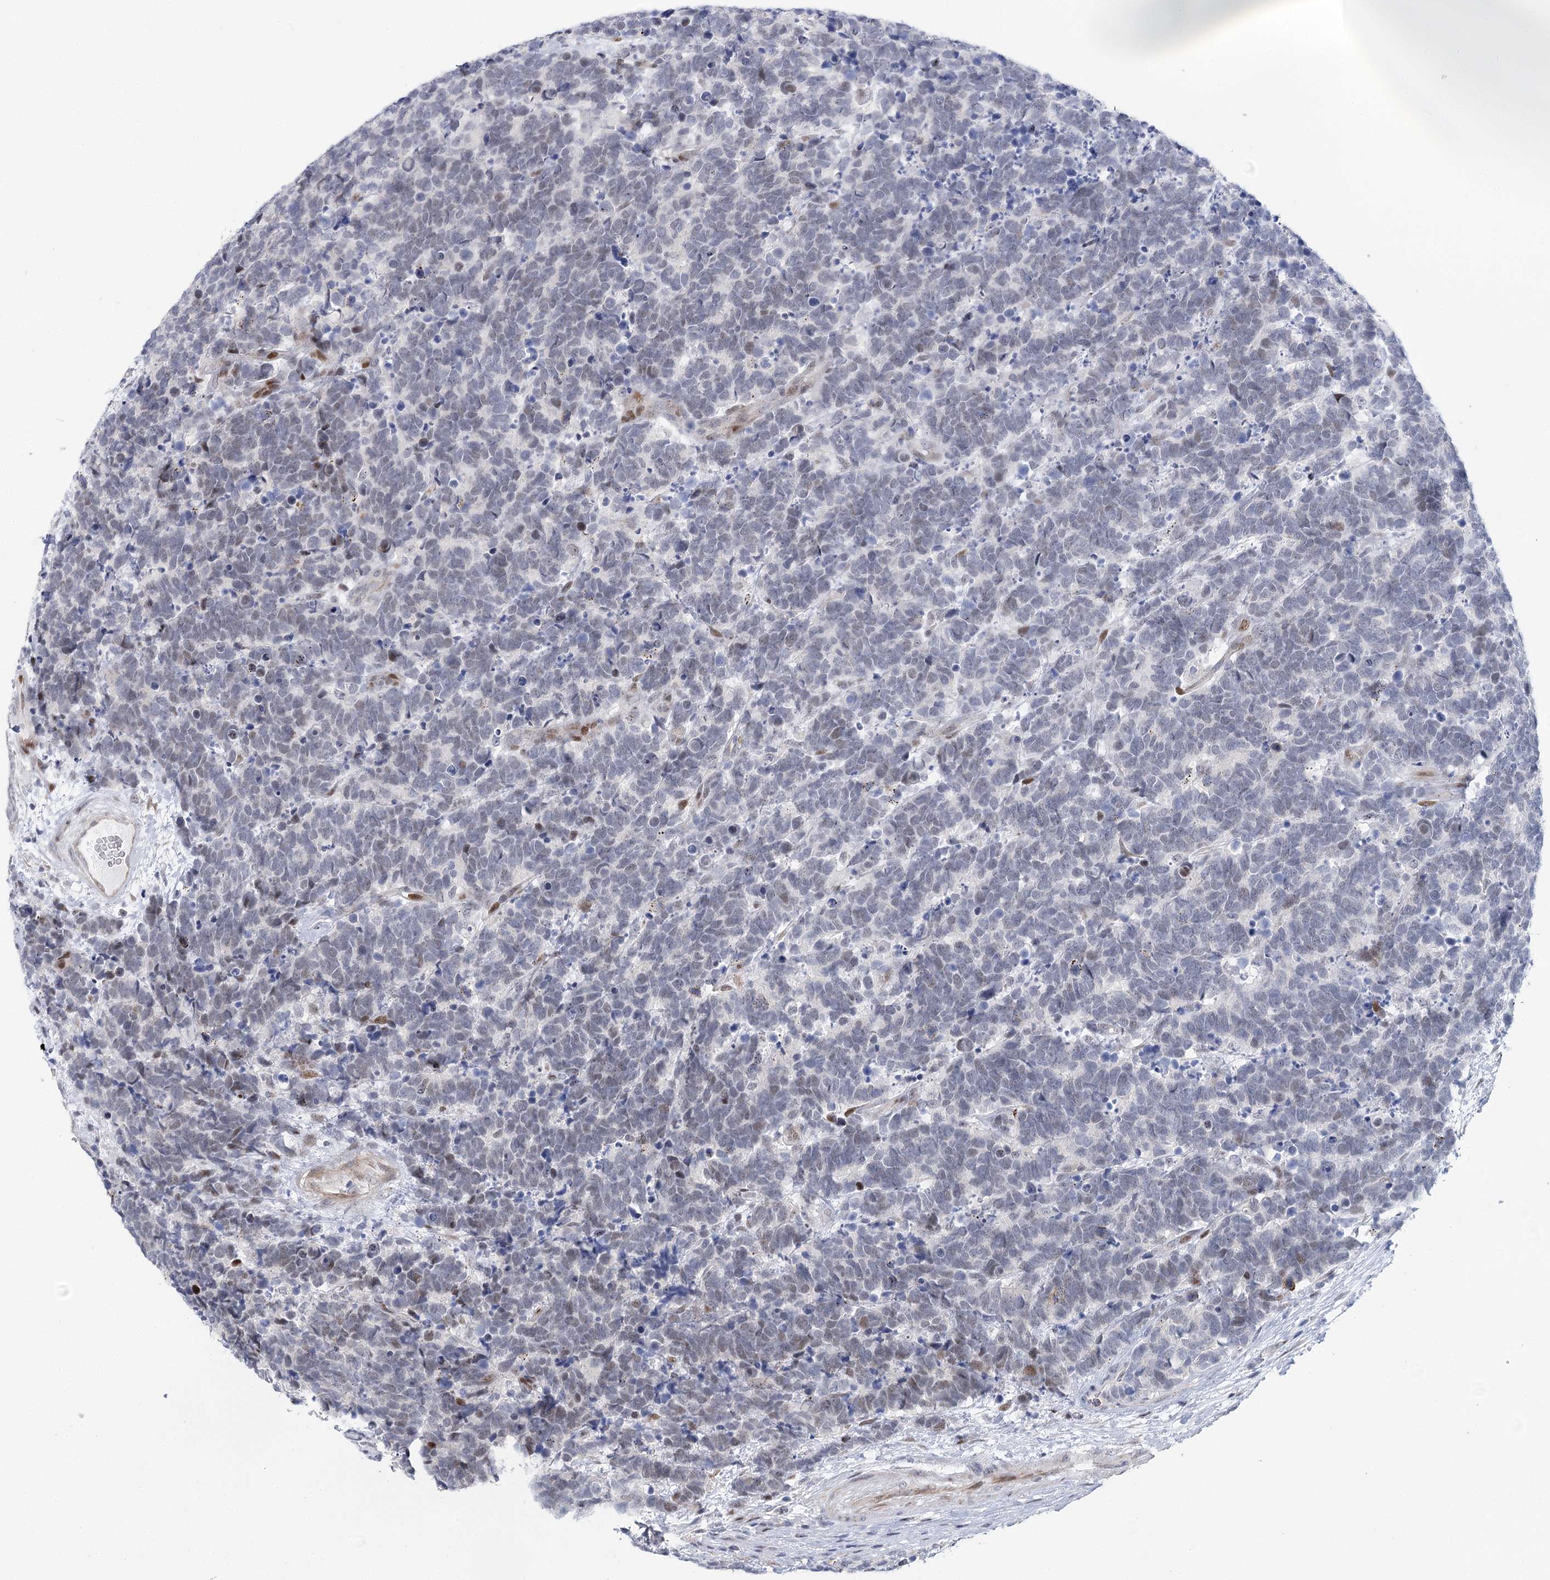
{"staining": {"intensity": "weak", "quantity": "<25%", "location": "nuclear"}, "tissue": "carcinoid", "cell_type": "Tumor cells", "image_type": "cancer", "snomed": [{"axis": "morphology", "description": "Carcinoma, NOS"}, {"axis": "morphology", "description": "Carcinoid, malignant, NOS"}, {"axis": "topography", "description": "Urinary bladder"}], "caption": "Tumor cells show no significant expression in carcinoma.", "gene": "CAMTA1", "patient": {"sex": "male", "age": 57}}